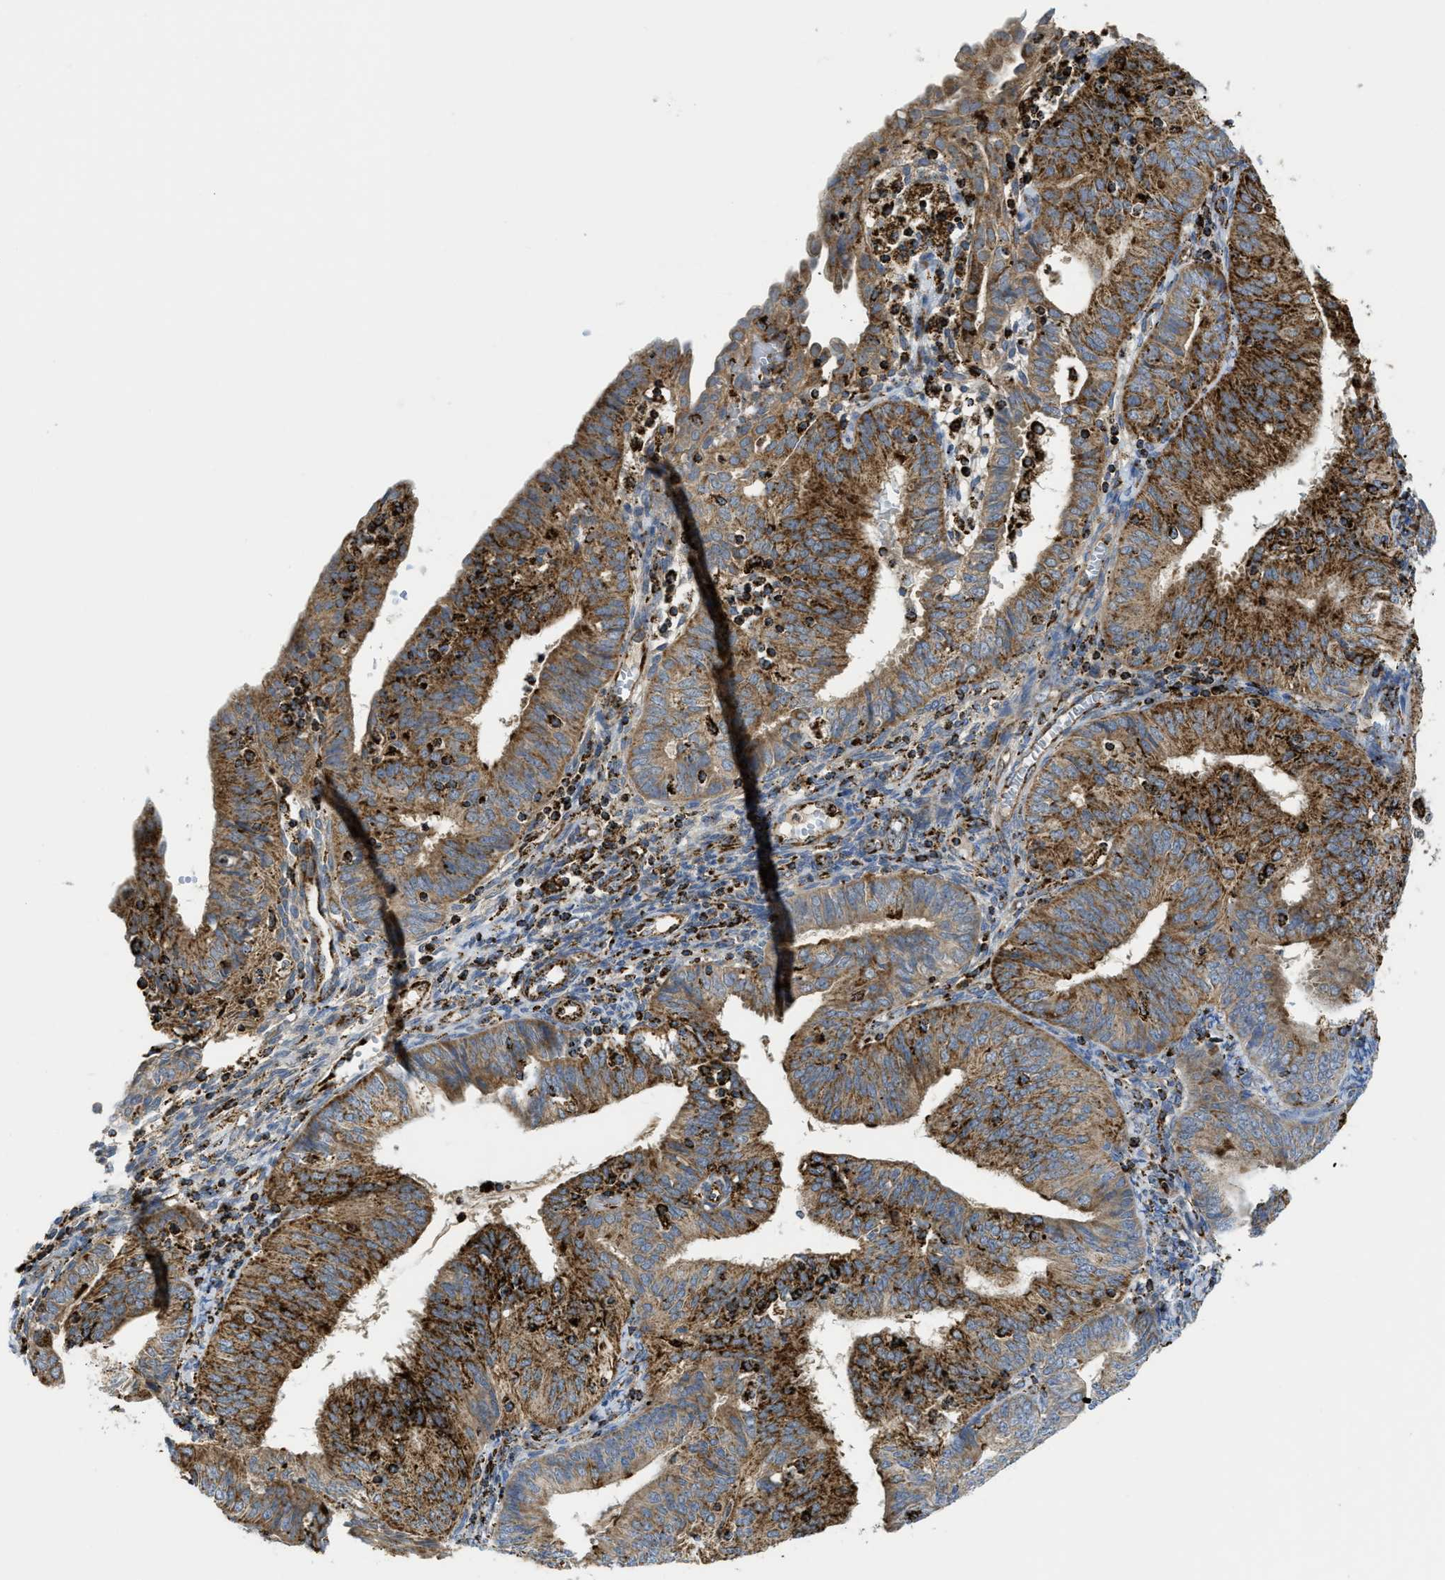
{"staining": {"intensity": "moderate", "quantity": ">75%", "location": "cytoplasmic/membranous"}, "tissue": "endometrial cancer", "cell_type": "Tumor cells", "image_type": "cancer", "snomed": [{"axis": "morphology", "description": "Adenocarcinoma, NOS"}, {"axis": "topography", "description": "Endometrium"}], "caption": "Immunohistochemical staining of endometrial cancer demonstrates medium levels of moderate cytoplasmic/membranous protein positivity in about >75% of tumor cells.", "gene": "SQOR", "patient": {"sex": "female", "age": 58}}